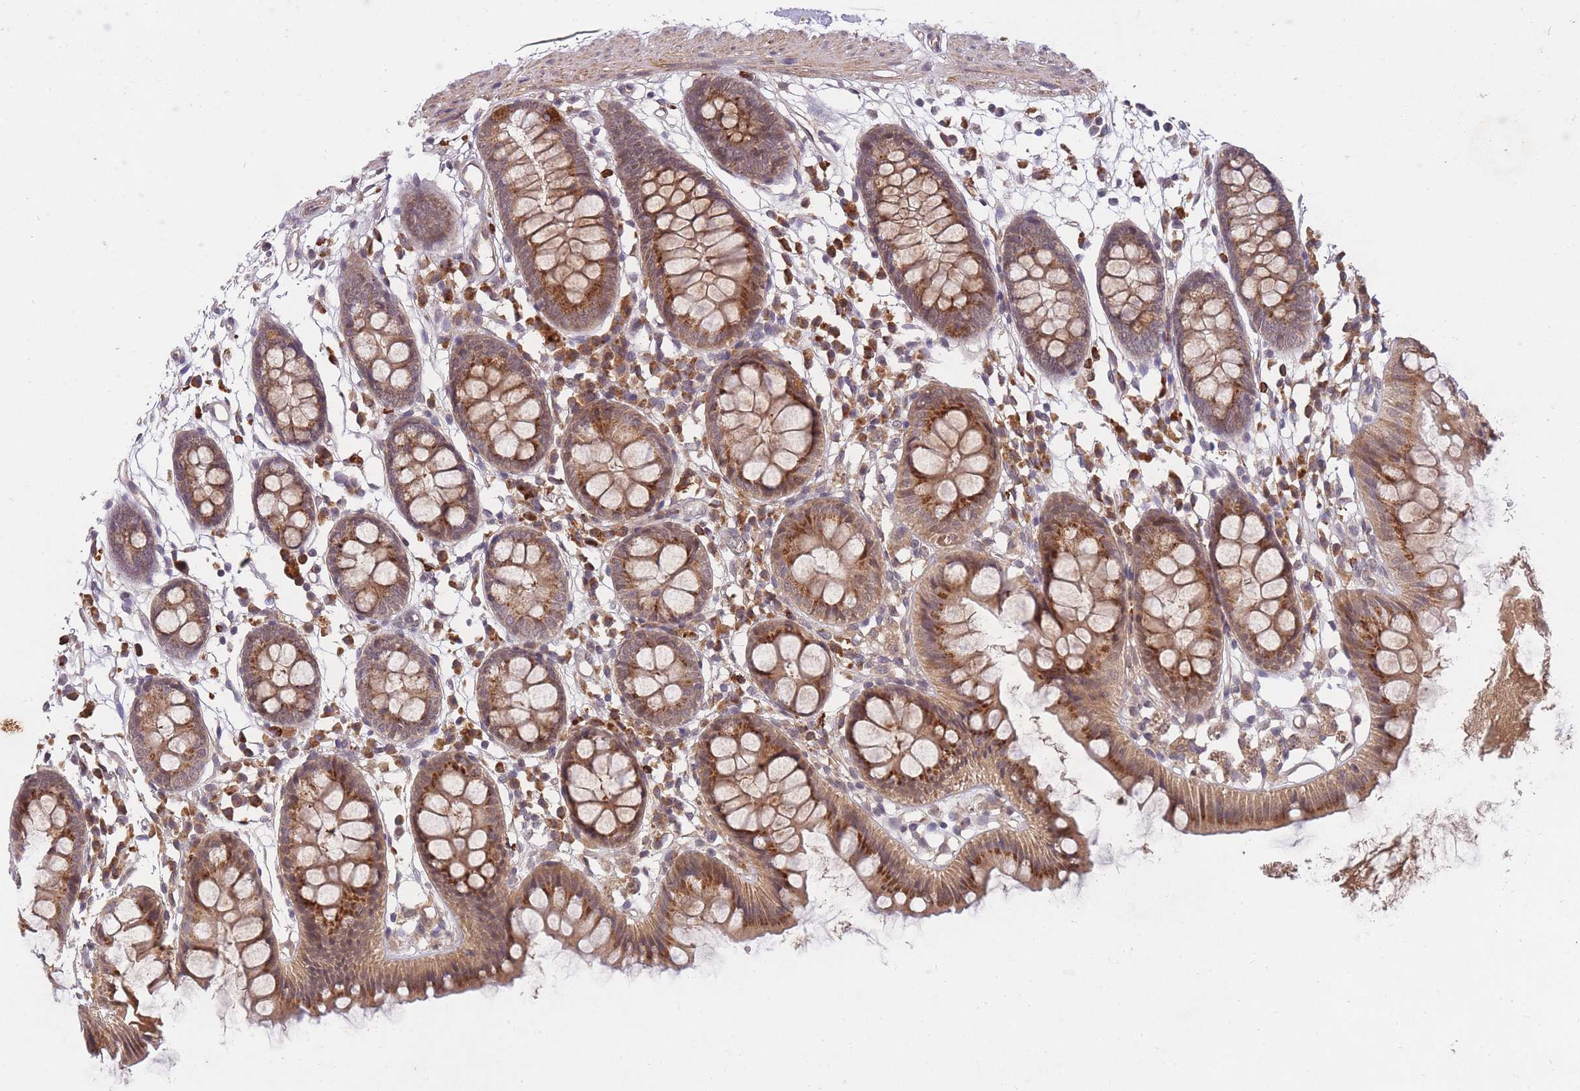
{"staining": {"intensity": "weak", "quantity": ">75%", "location": "cytoplasmic/membranous"}, "tissue": "colon", "cell_type": "Endothelial cells", "image_type": "normal", "snomed": [{"axis": "morphology", "description": "Normal tissue, NOS"}, {"axis": "topography", "description": "Colon"}], "caption": "A low amount of weak cytoplasmic/membranous positivity is seen in about >75% of endothelial cells in benign colon. The staining was performed using DAB to visualize the protein expression in brown, while the nuclei were stained in blue with hematoxylin (Magnification: 20x).", "gene": "SMC6", "patient": {"sex": "female", "age": 84}}